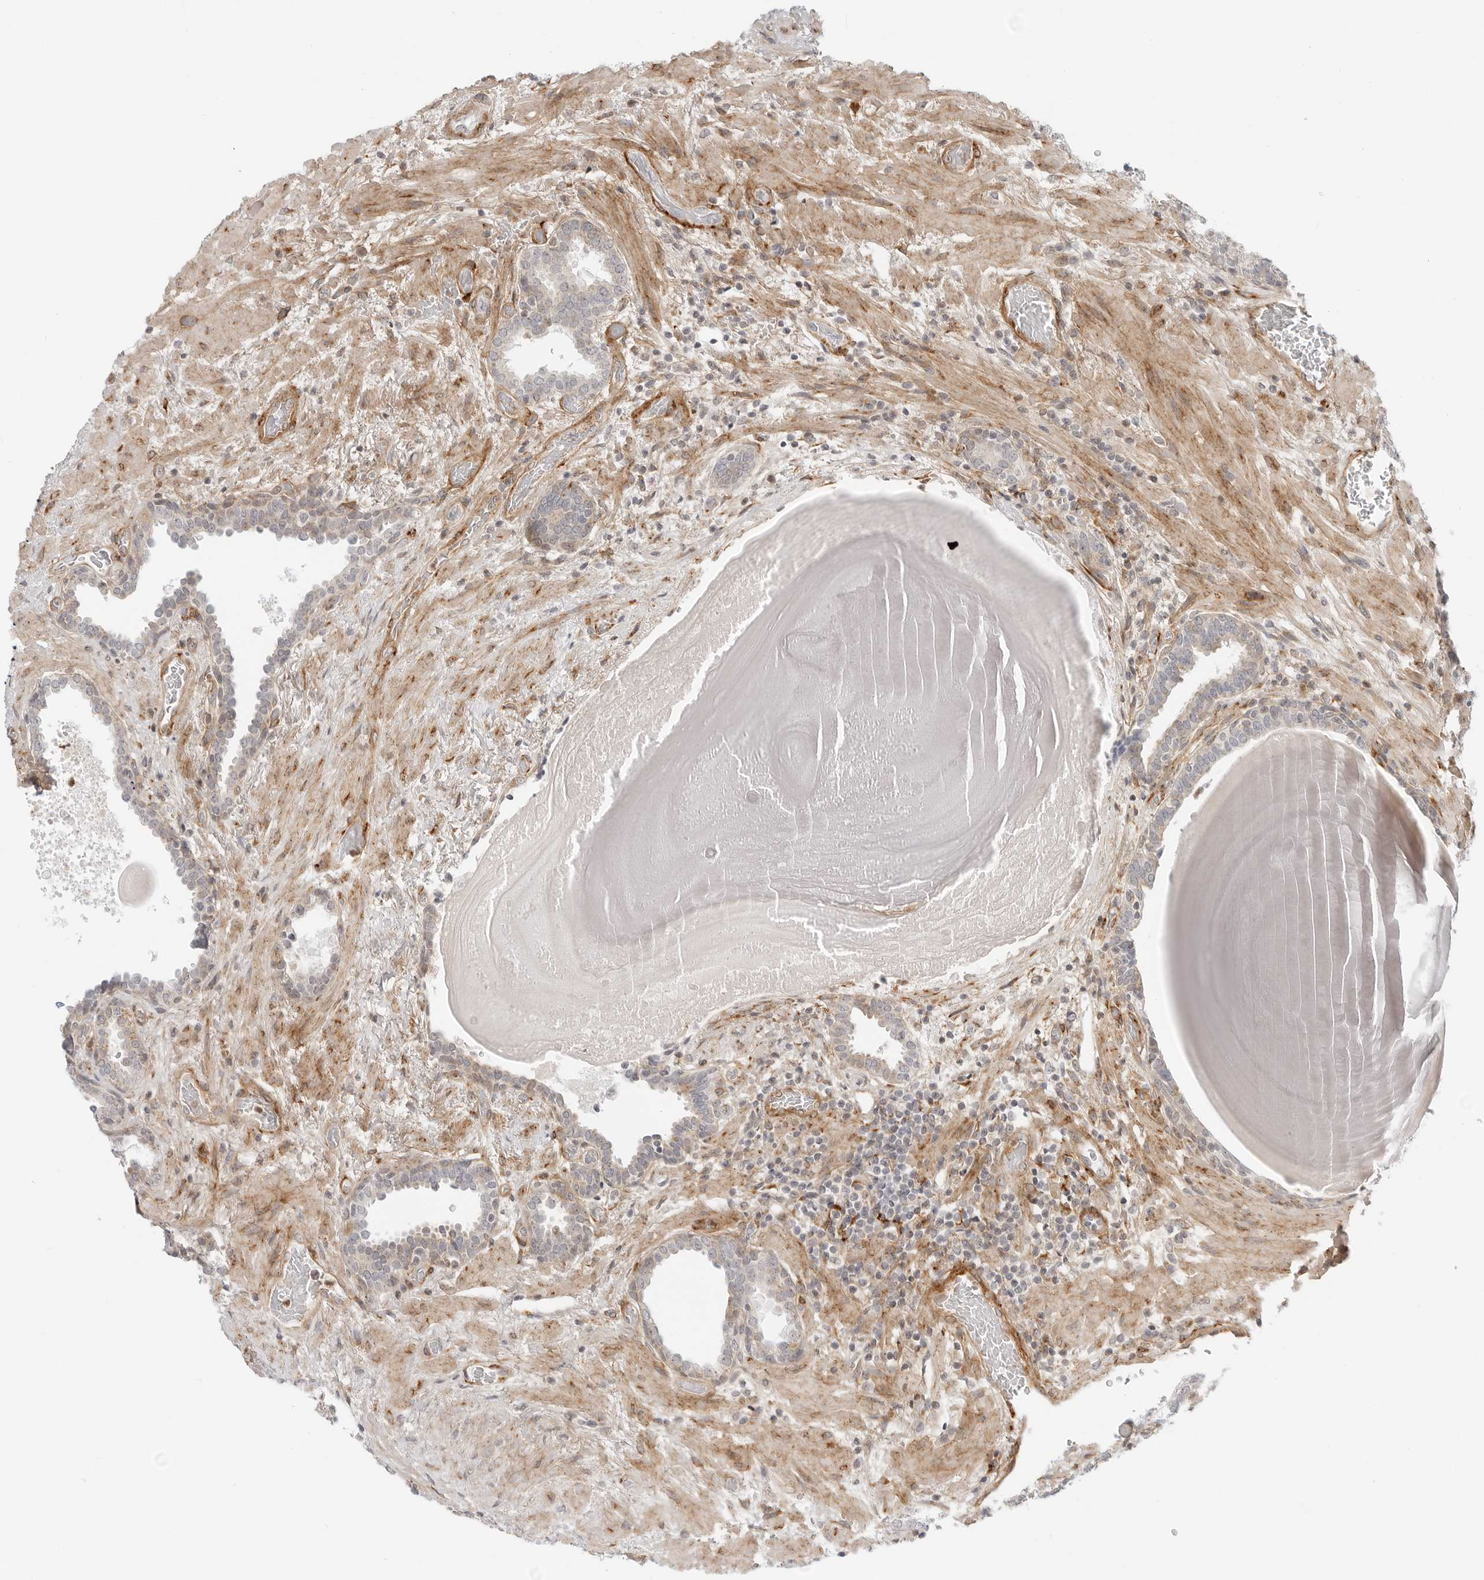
{"staining": {"intensity": "weak", "quantity": "25%-75%", "location": "cytoplasmic/membranous"}, "tissue": "prostate", "cell_type": "Glandular cells", "image_type": "normal", "snomed": [{"axis": "morphology", "description": "Normal tissue, NOS"}, {"axis": "topography", "description": "Prostate"}], "caption": "Immunohistochemical staining of unremarkable prostate shows weak cytoplasmic/membranous protein staining in approximately 25%-75% of glandular cells.", "gene": "C1QTNF1", "patient": {"sex": "male", "age": 48}}